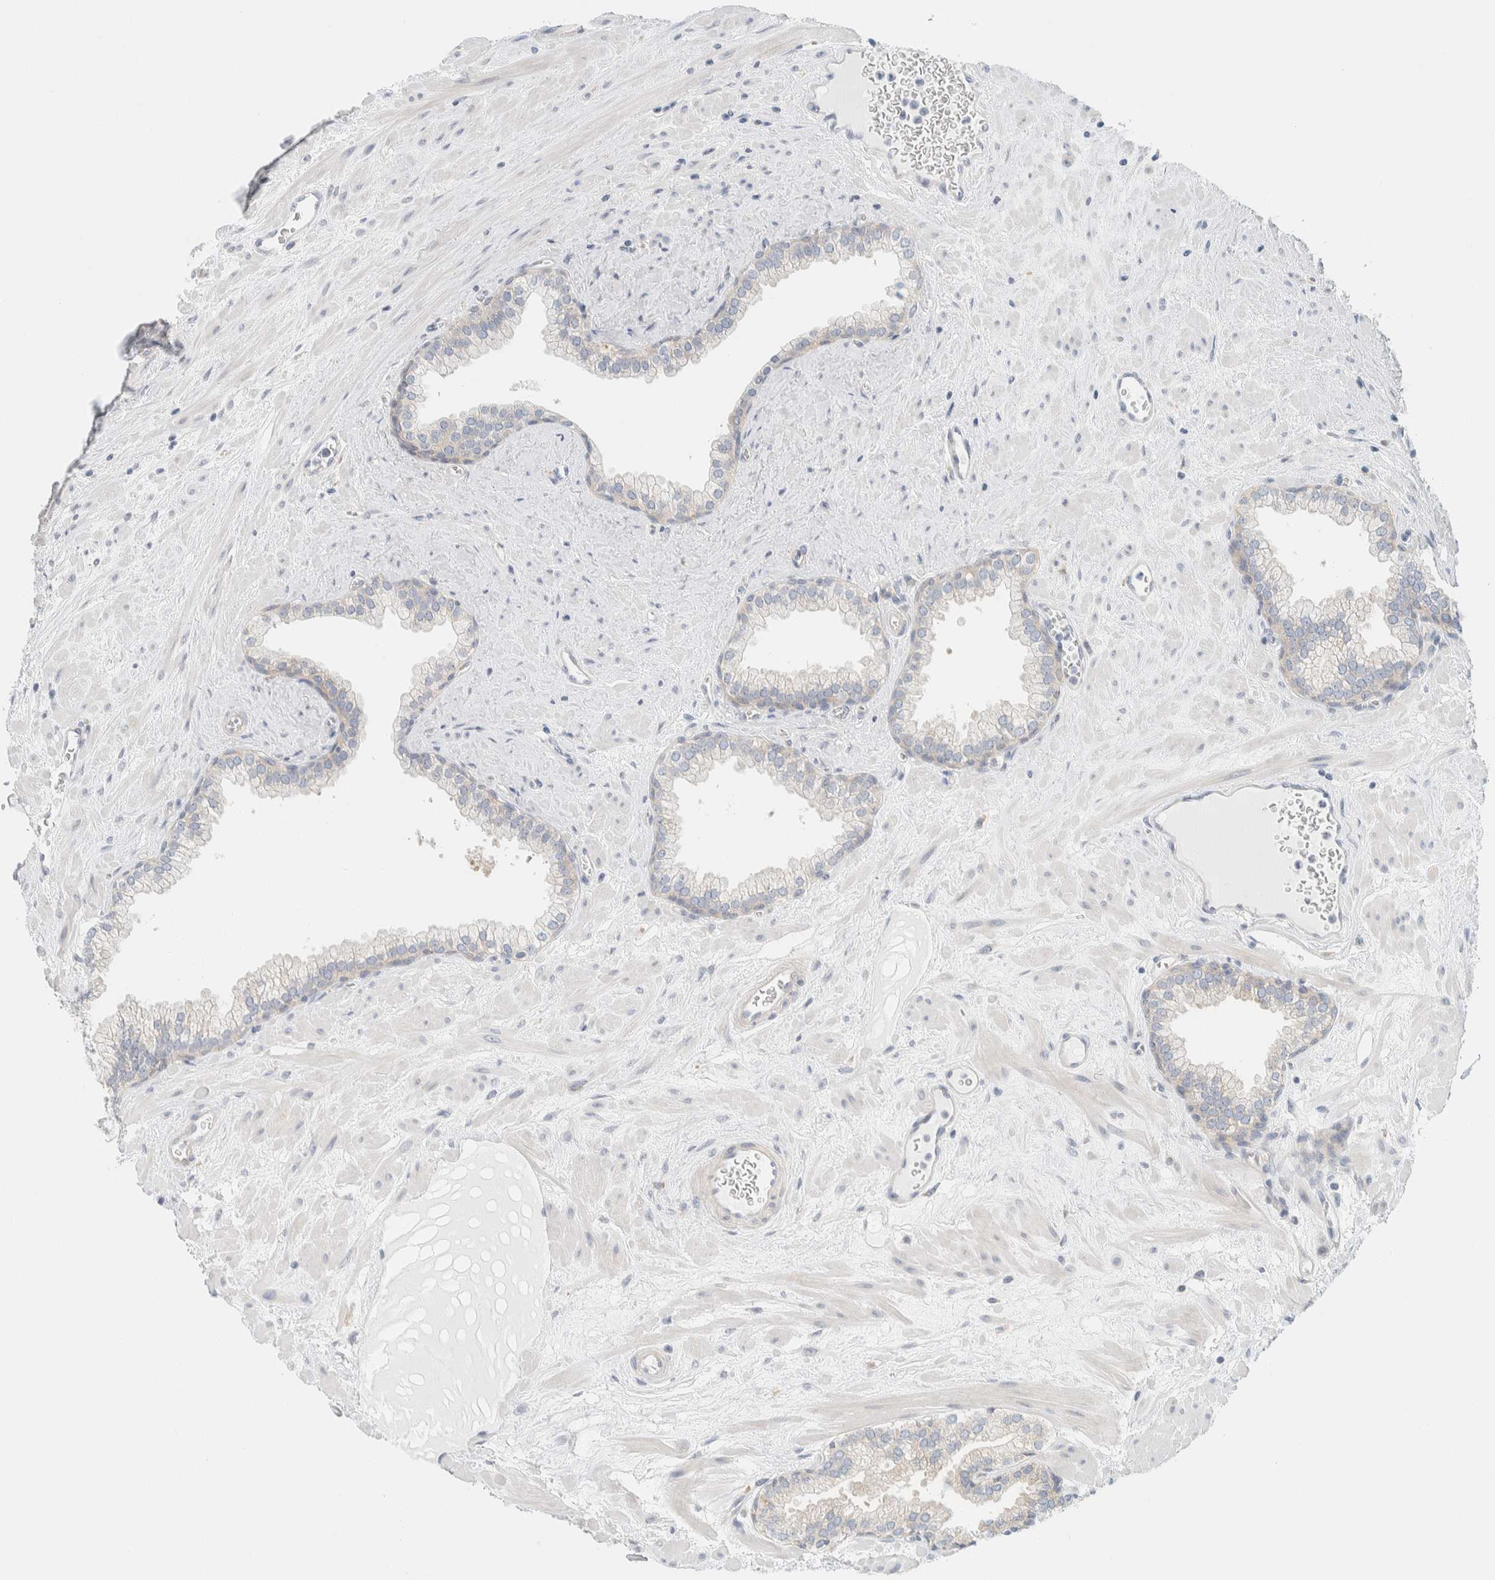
{"staining": {"intensity": "weak", "quantity": "25%-75%", "location": "cytoplasmic/membranous"}, "tissue": "prostate", "cell_type": "Glandular cells", "image_type": "normal", "snomed": [{"axis": "morphology", "description": "Normal tissue, NOS"}, {"axis": "morphology", "description": "Urothelial carcinoma, Low grade"}, {"axis": "topography", "description": "Urinary bladder"}, {"axis": "topography", "description": "Prostate"}], "caption": "A brown stain shows weak cytoplasmic/membranous staining of a protein in glandular cells of unremarkable human prostate. (Brightfield microscopy of DAB IHC at high magnification).", "gene": "AARSD1", "patient": {"sex": "male", "age": 60}}